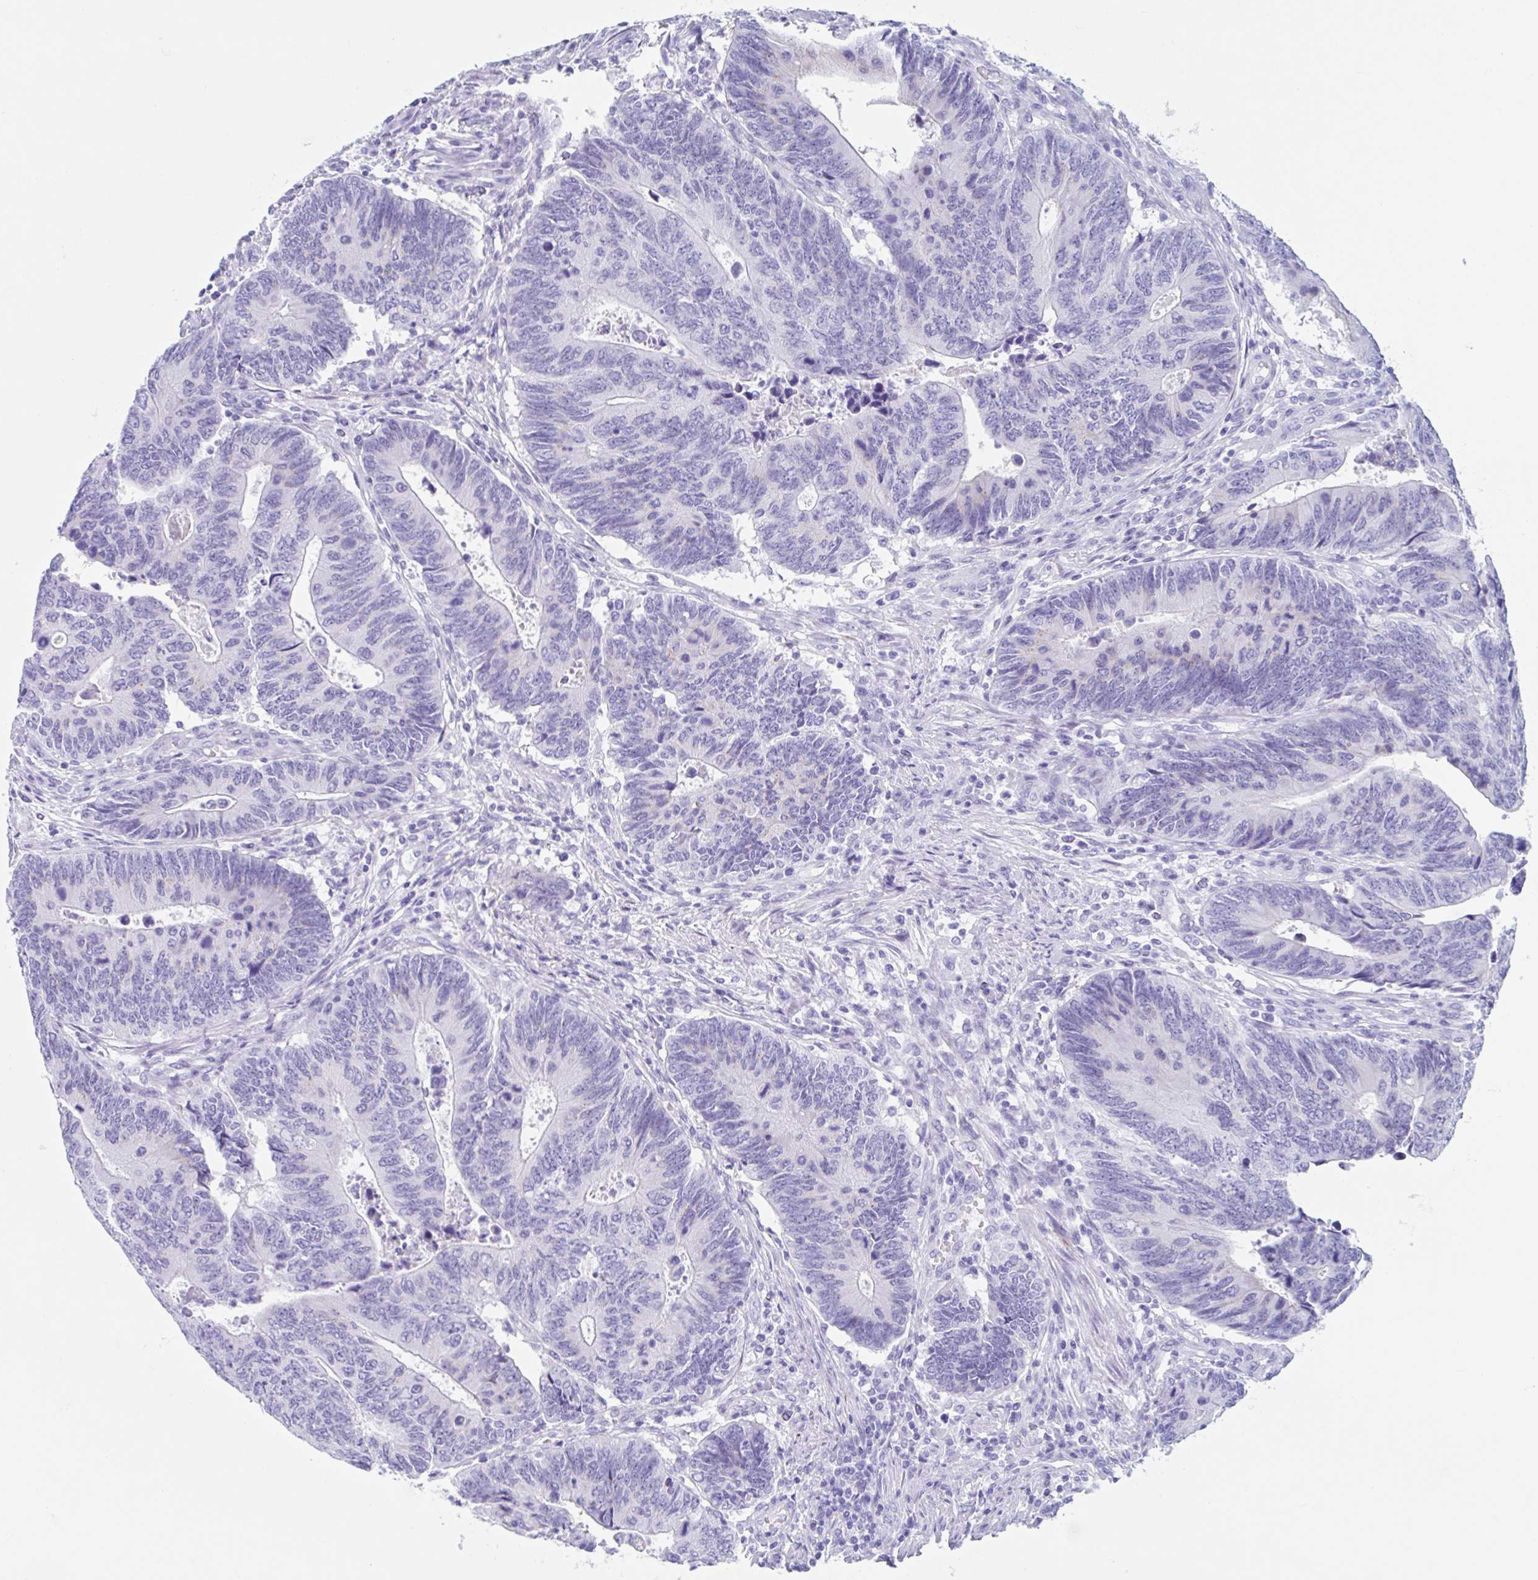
{"staining": {"intensity": "negative", "quantity": "none", "location": "none"}, "tissue": "colorectal cancer", "cell_type": "Tumor cells", "image_type": "cancer", "snomed": [{"axis": "morphology", "description": "Adenocarcinoma, NOS"}, {"axis": "topography", "description": "Colon"}], "caption": "This is a histopathology image of IHC staining of colorectal cancer, which shows no positivity in tumor cells.", "gene": "CPTP", "patient": {"sex": "male", "age": 87}}